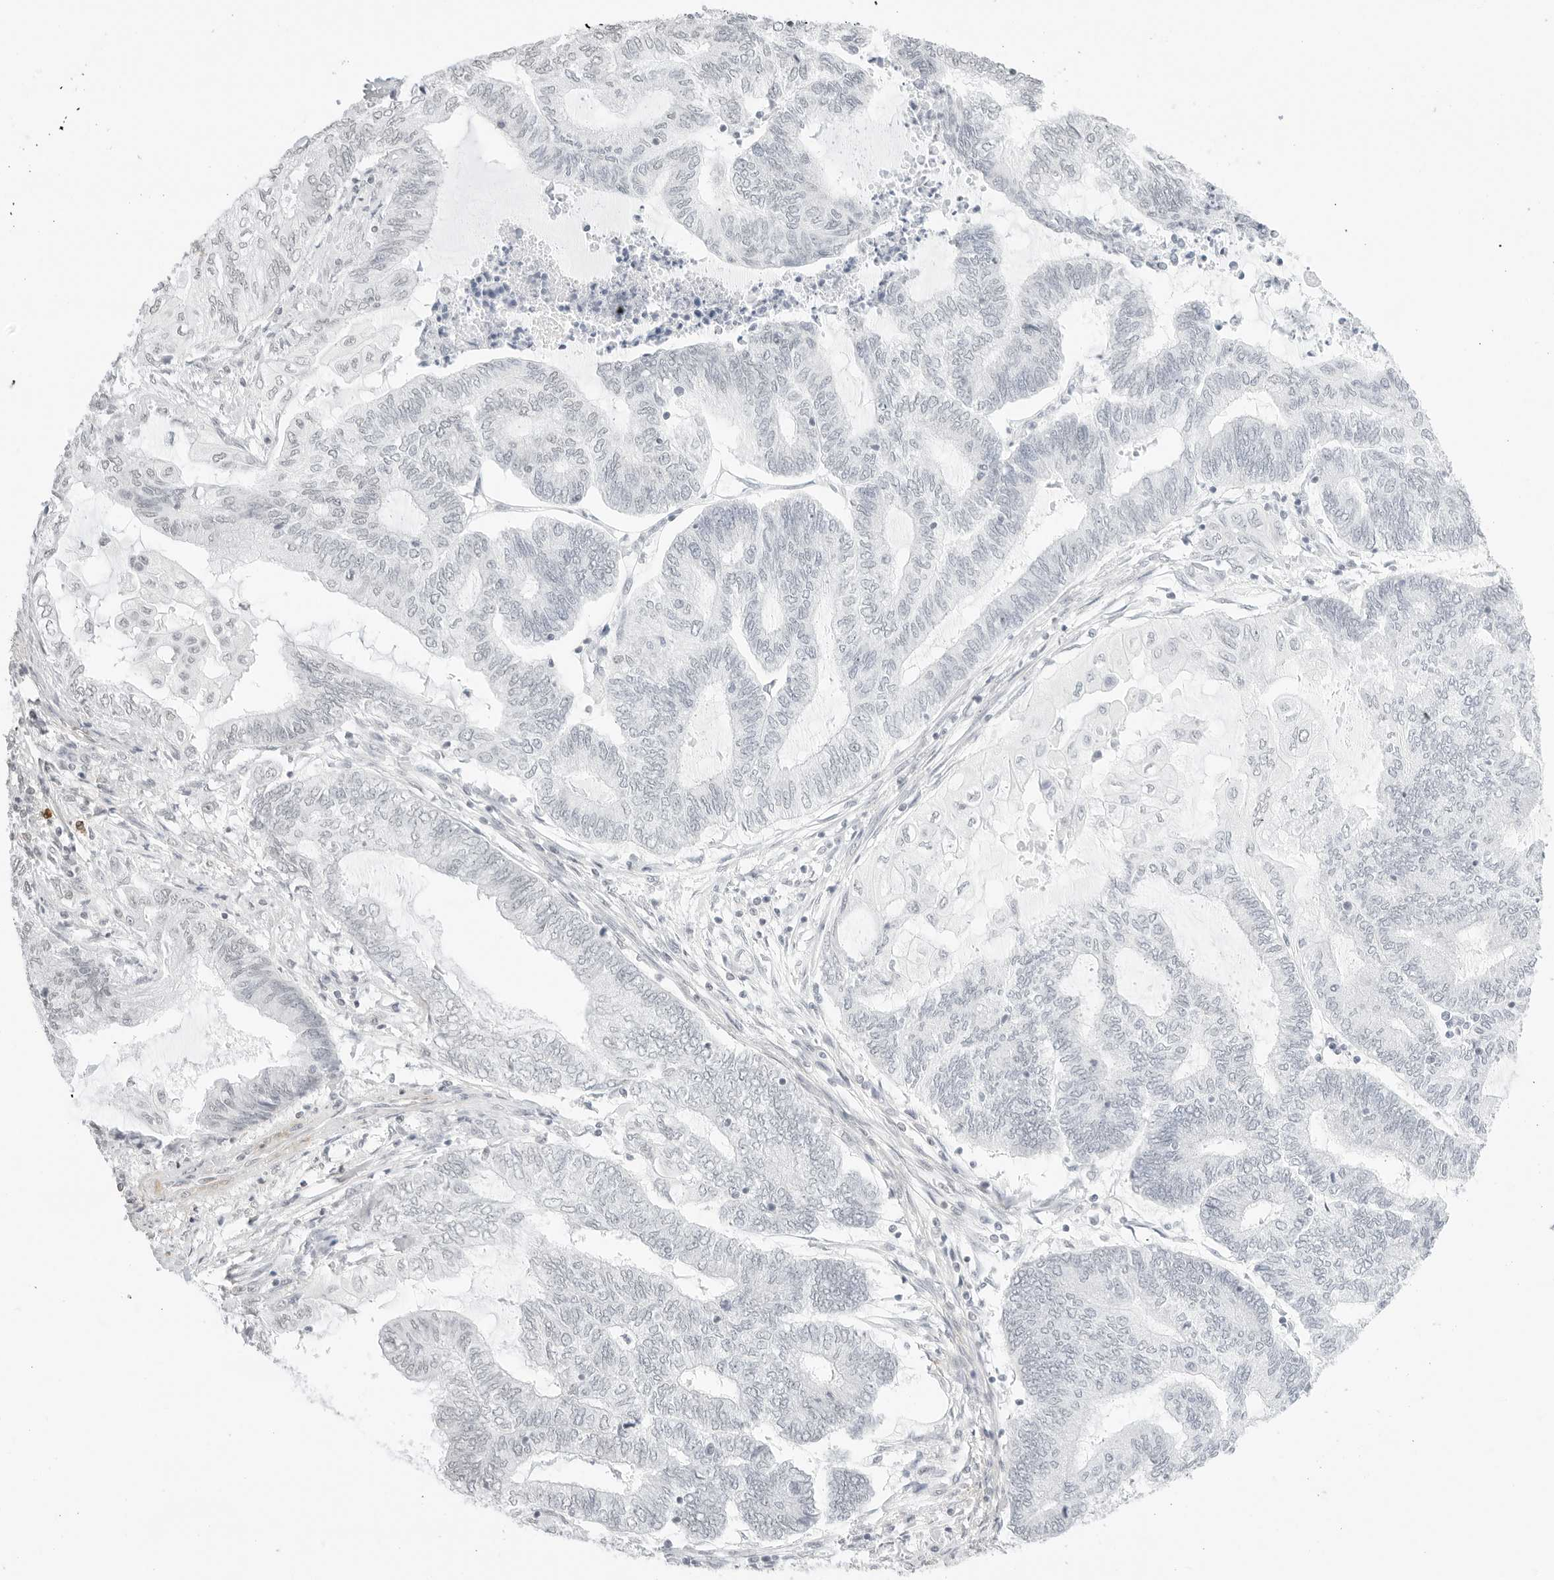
{"staining": {"intensity": "negative", "quantity": "none", "location": "none"}, "tissue": "endometrial cancer", "cell_type": "Tumor cells", "image_type": "cancer", "snomed": [{"axis": "morphology", "description": "Adenocarcinoma, NOS"}, {"axis": "topography", "description": "Uterus"}, {"axis": "topography", "description": "Endometrium"}], "caption": "Immunohistochemical staining of adenocarcinoma (endometrial) reveals no significant staining in tumor cells.", "gene": "FBLN5", "patient": {"sex": "female", "age": 70}}